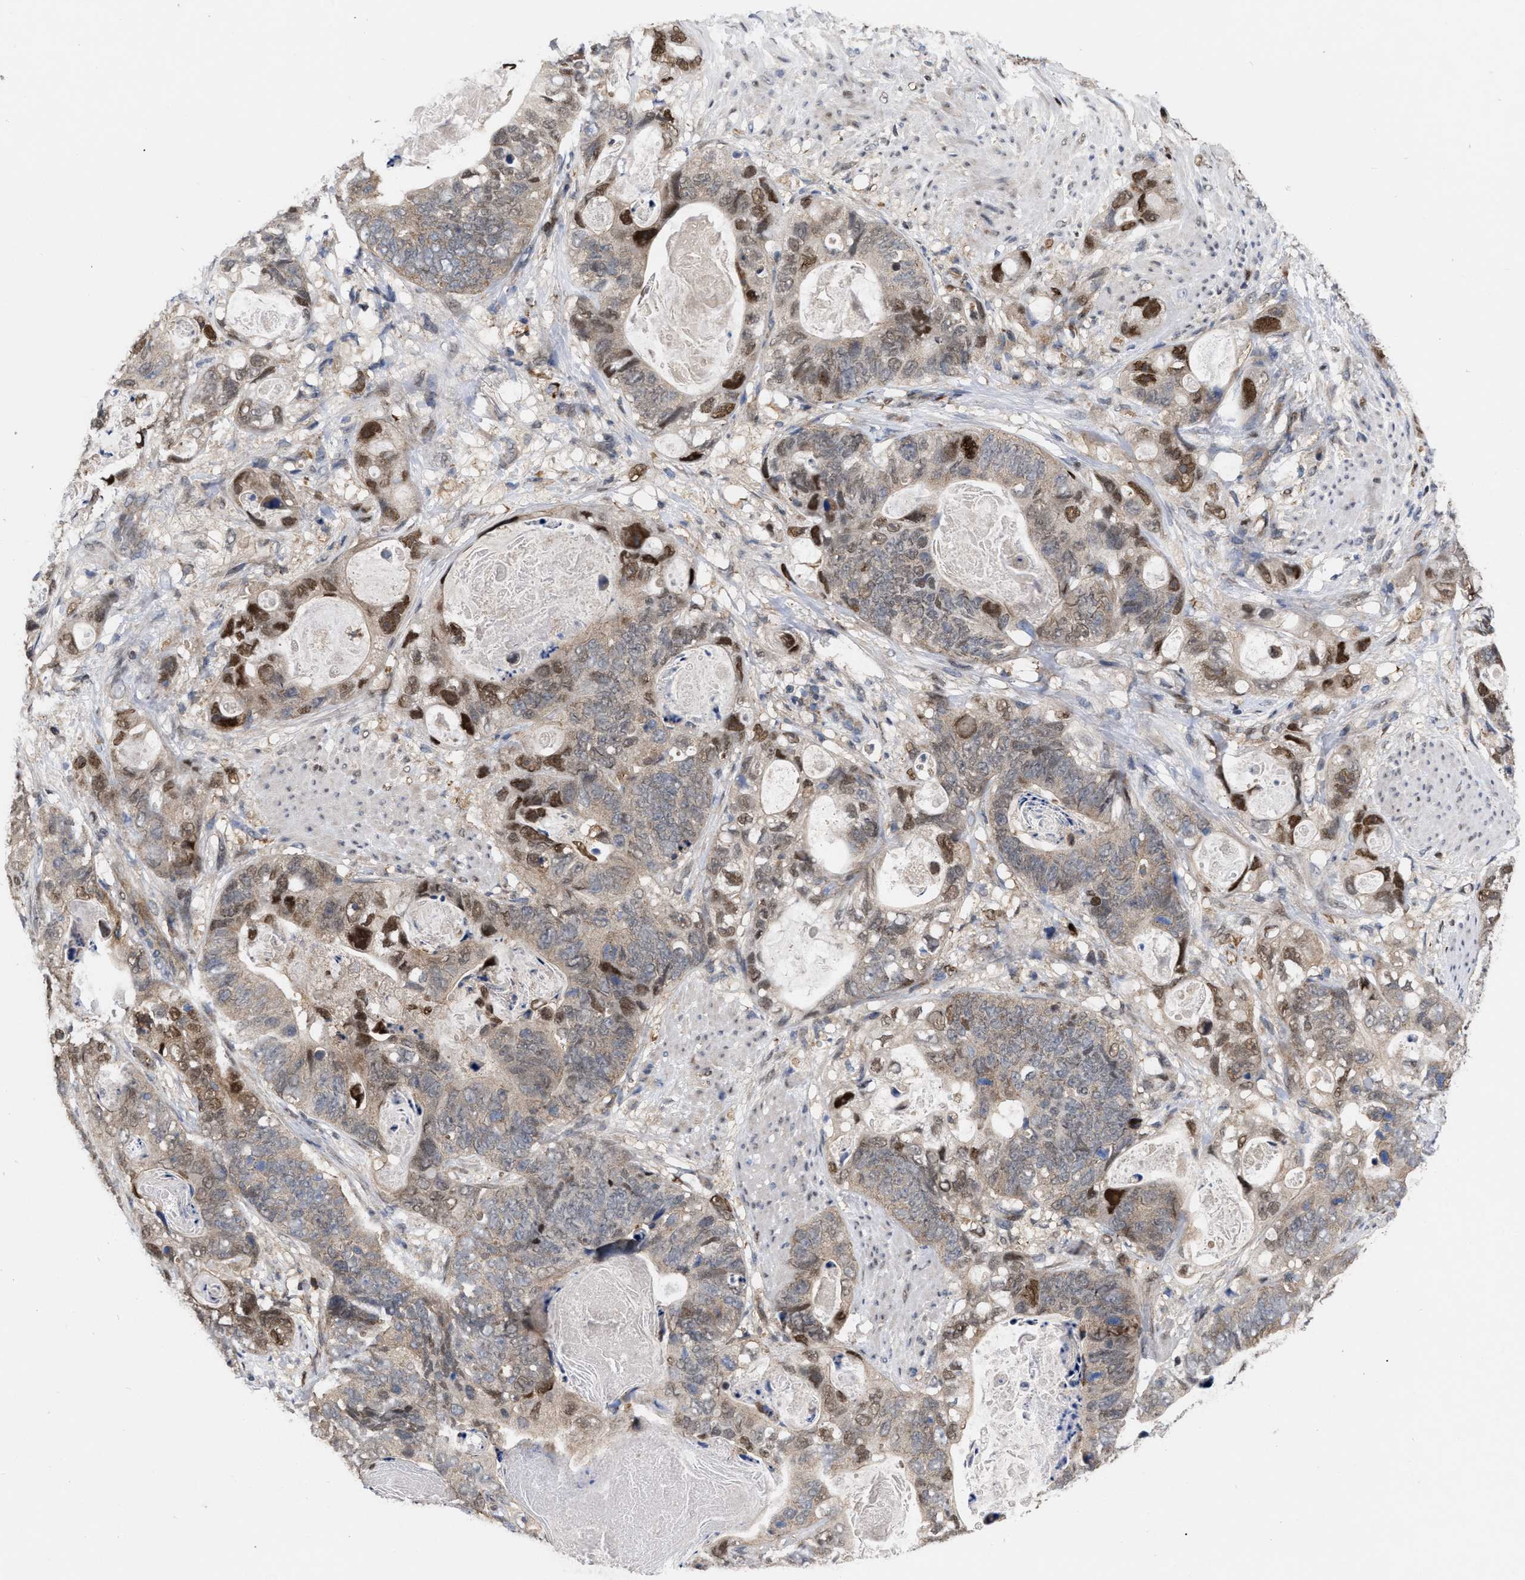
{"staining": {"intensity": "strong", "quantity": "<25%", "location": "nuclear"}, "tissue": "stomach cancer", "cell_type": "Tumor cells", "image_type": "cancer", "snomed": [{"axis": "morphology", "description": "Adenocarcinoma, NOS"}, {"axis": "topography", "description": "Stomach"}], "caption": "IHC (DAB) staining of stomach cancer shows strong nuclear protein staining in about <25% of tumor cells.", "gene": "MDM4", "patient": {"sex": "female", "age": 89}}